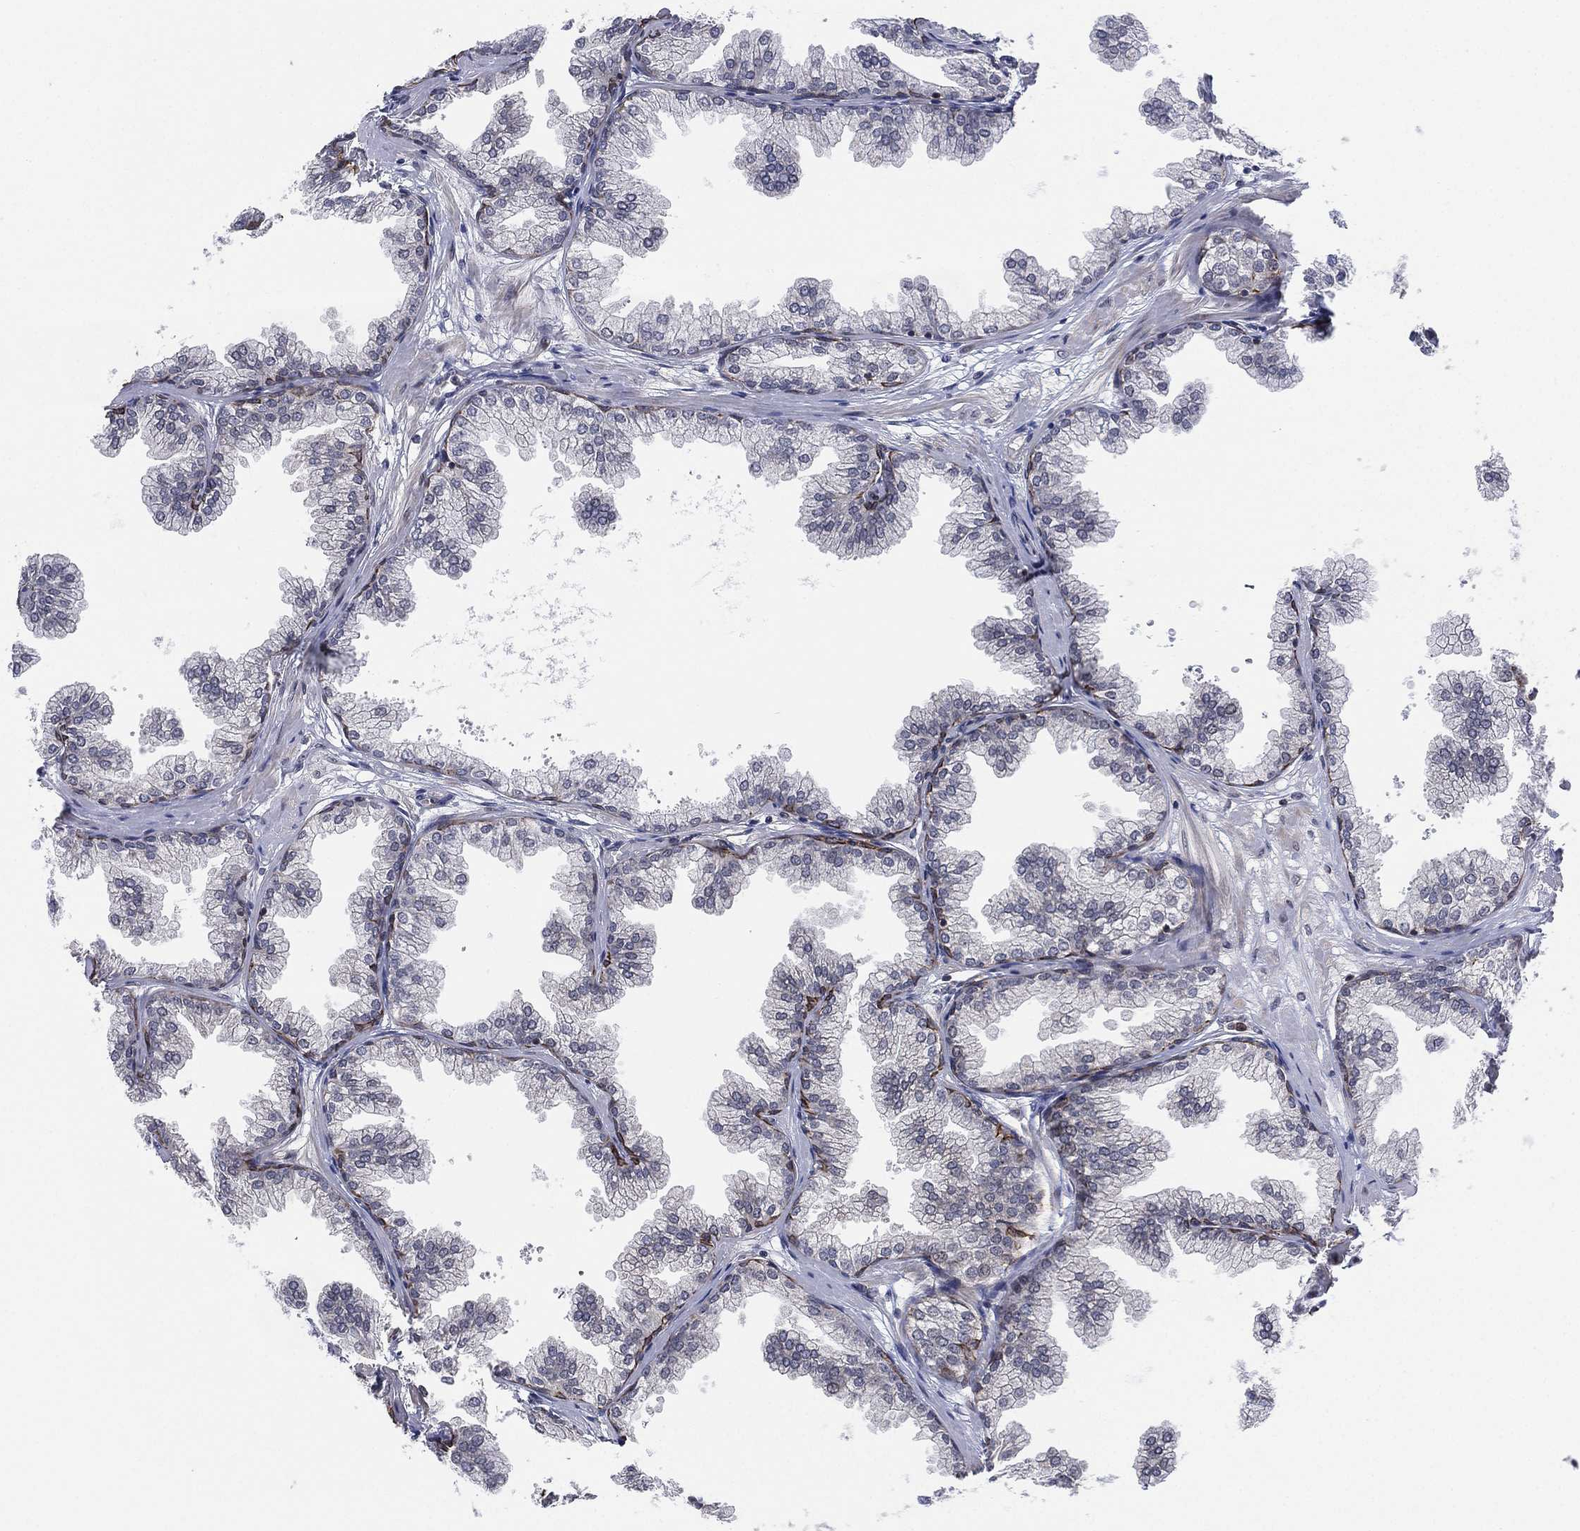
{"staining": {"intensity": "negative", "quantity": "none", "location": "none"}, "tissue": "prostate", "cell_type": "Glandular cells", "image_type": "normal", "snomed": [{"axis": "morphology", "description": "Normal tissue, NOS"}, {"axis": "topography", "description": "Prostate"}], "caption": "Immunohistochemistry image of unremarkable prostate stained for a protein (brown), which shows no positivity in glandular cells. (DAB (3,3'-diaminobenzidine) IHC with hematoxylin counter stain).", "gene": "TMCO1", "patient": {"sex": "male", "age": 37}}